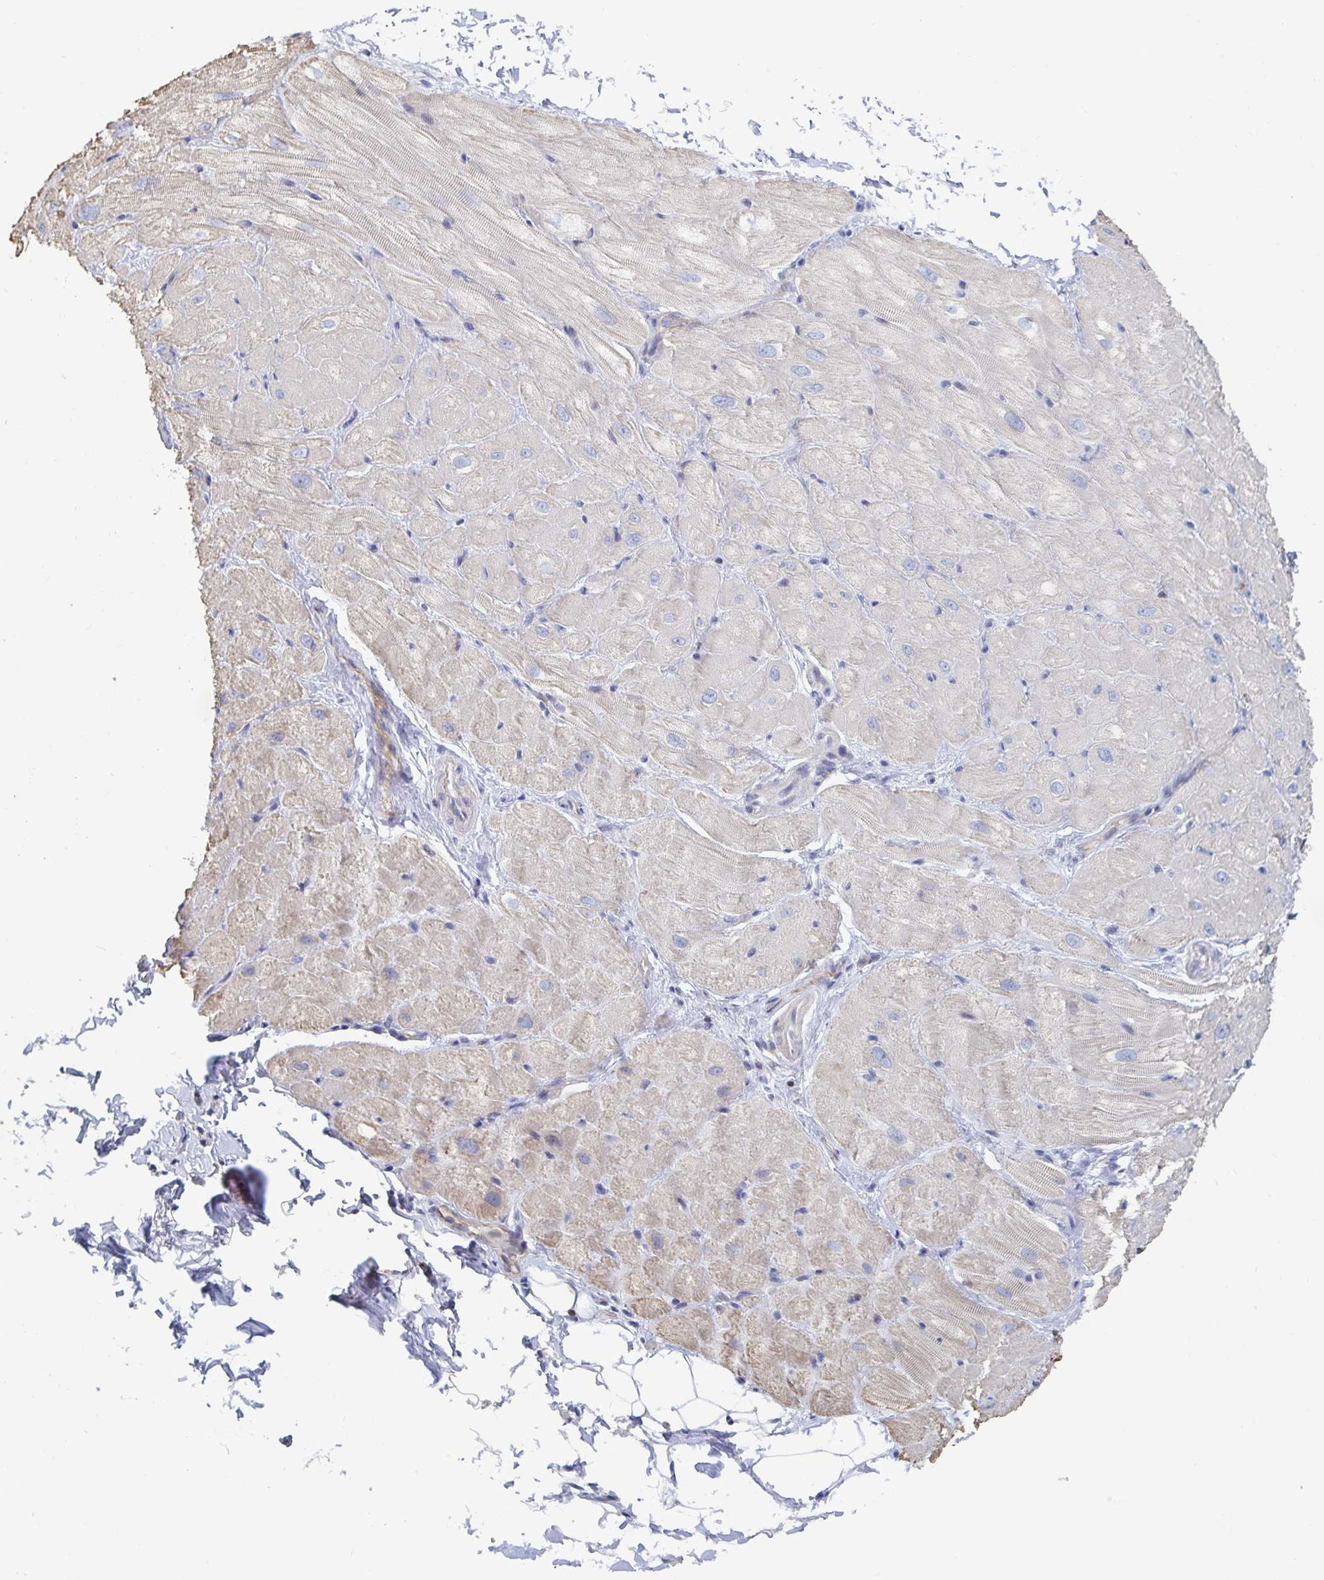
{"staining": {"intensity": "negative", "quantity": "none", "location": "none"}, "tissue": "heart muscle", "cell_type": "Cardiomyocytes", "image_type": "normal", "snomed": [{"axis": "morphology", "description": "Normal tissue, NOS"}, {"axis": "topography", "description": "Heart"}], "caption": "An IHC histopathology image of unremarkable heart muscle is shown. There is no staining in cardiomyocytes of heart muscle. (Immunohistochemistry (ihc), brightfield microscopy, high magnification).", "gene": "PIK3CD", "patient": {"sex": "male", "age": 62}}